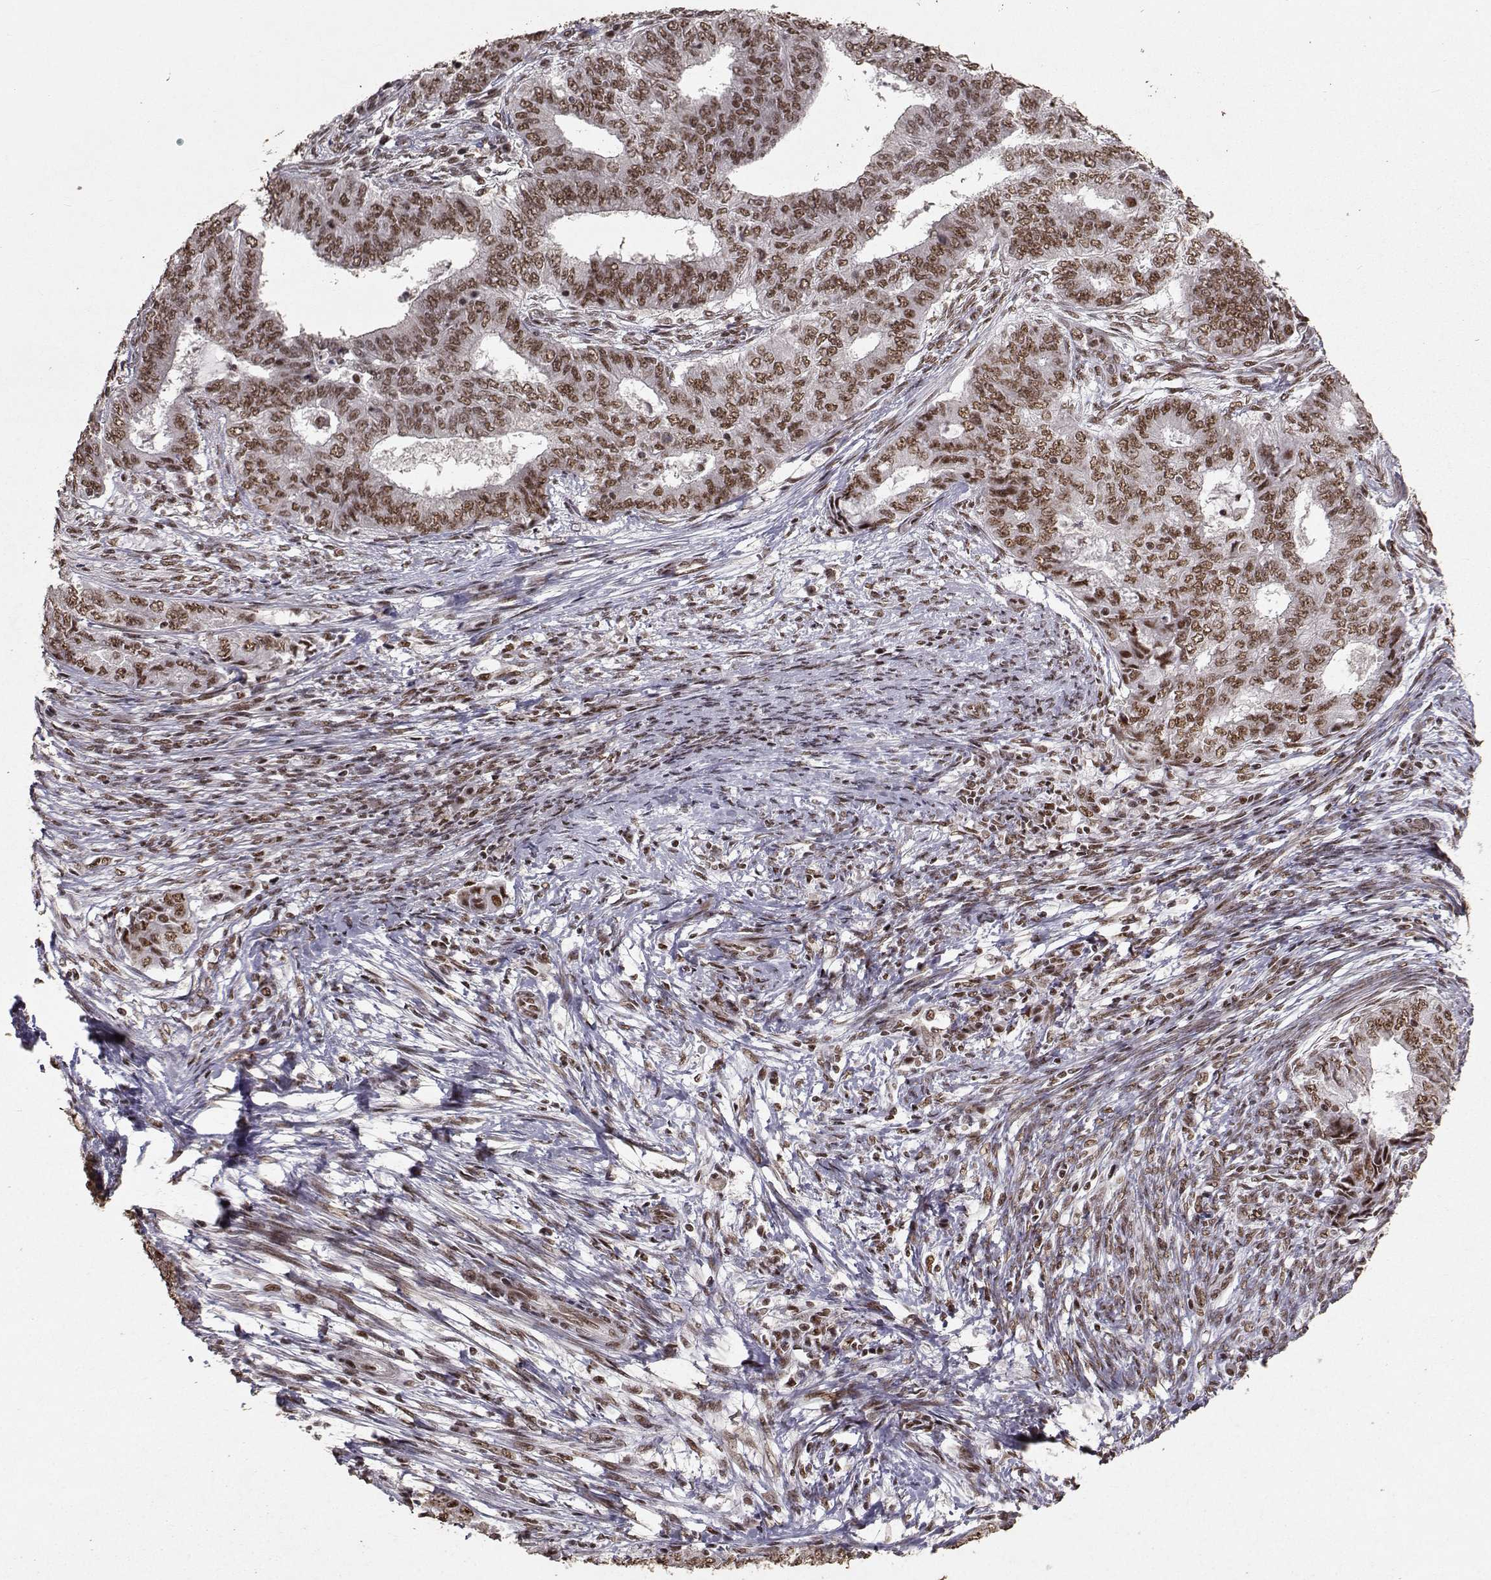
{"staining": {"intensity": "strong", "quantity": ">75%", "location": "nuclear"}, "tissue": "endometrial cancer", "cell_type": "Tumor cells", "image_type": "cancer", "snomed": [{"axis": "morphology", "description": "Adenocarcinoma, NOS"}, {"axis": "topography", "description": "Endometrium"}], "caption": "Human endometrial adenocarcinoma stained for a protein (brown) shows strong nuclear positive staining in approximately >75% of tumor cells.", "gene": "SF1", "patient": {"sex": "female", "age": 62}}